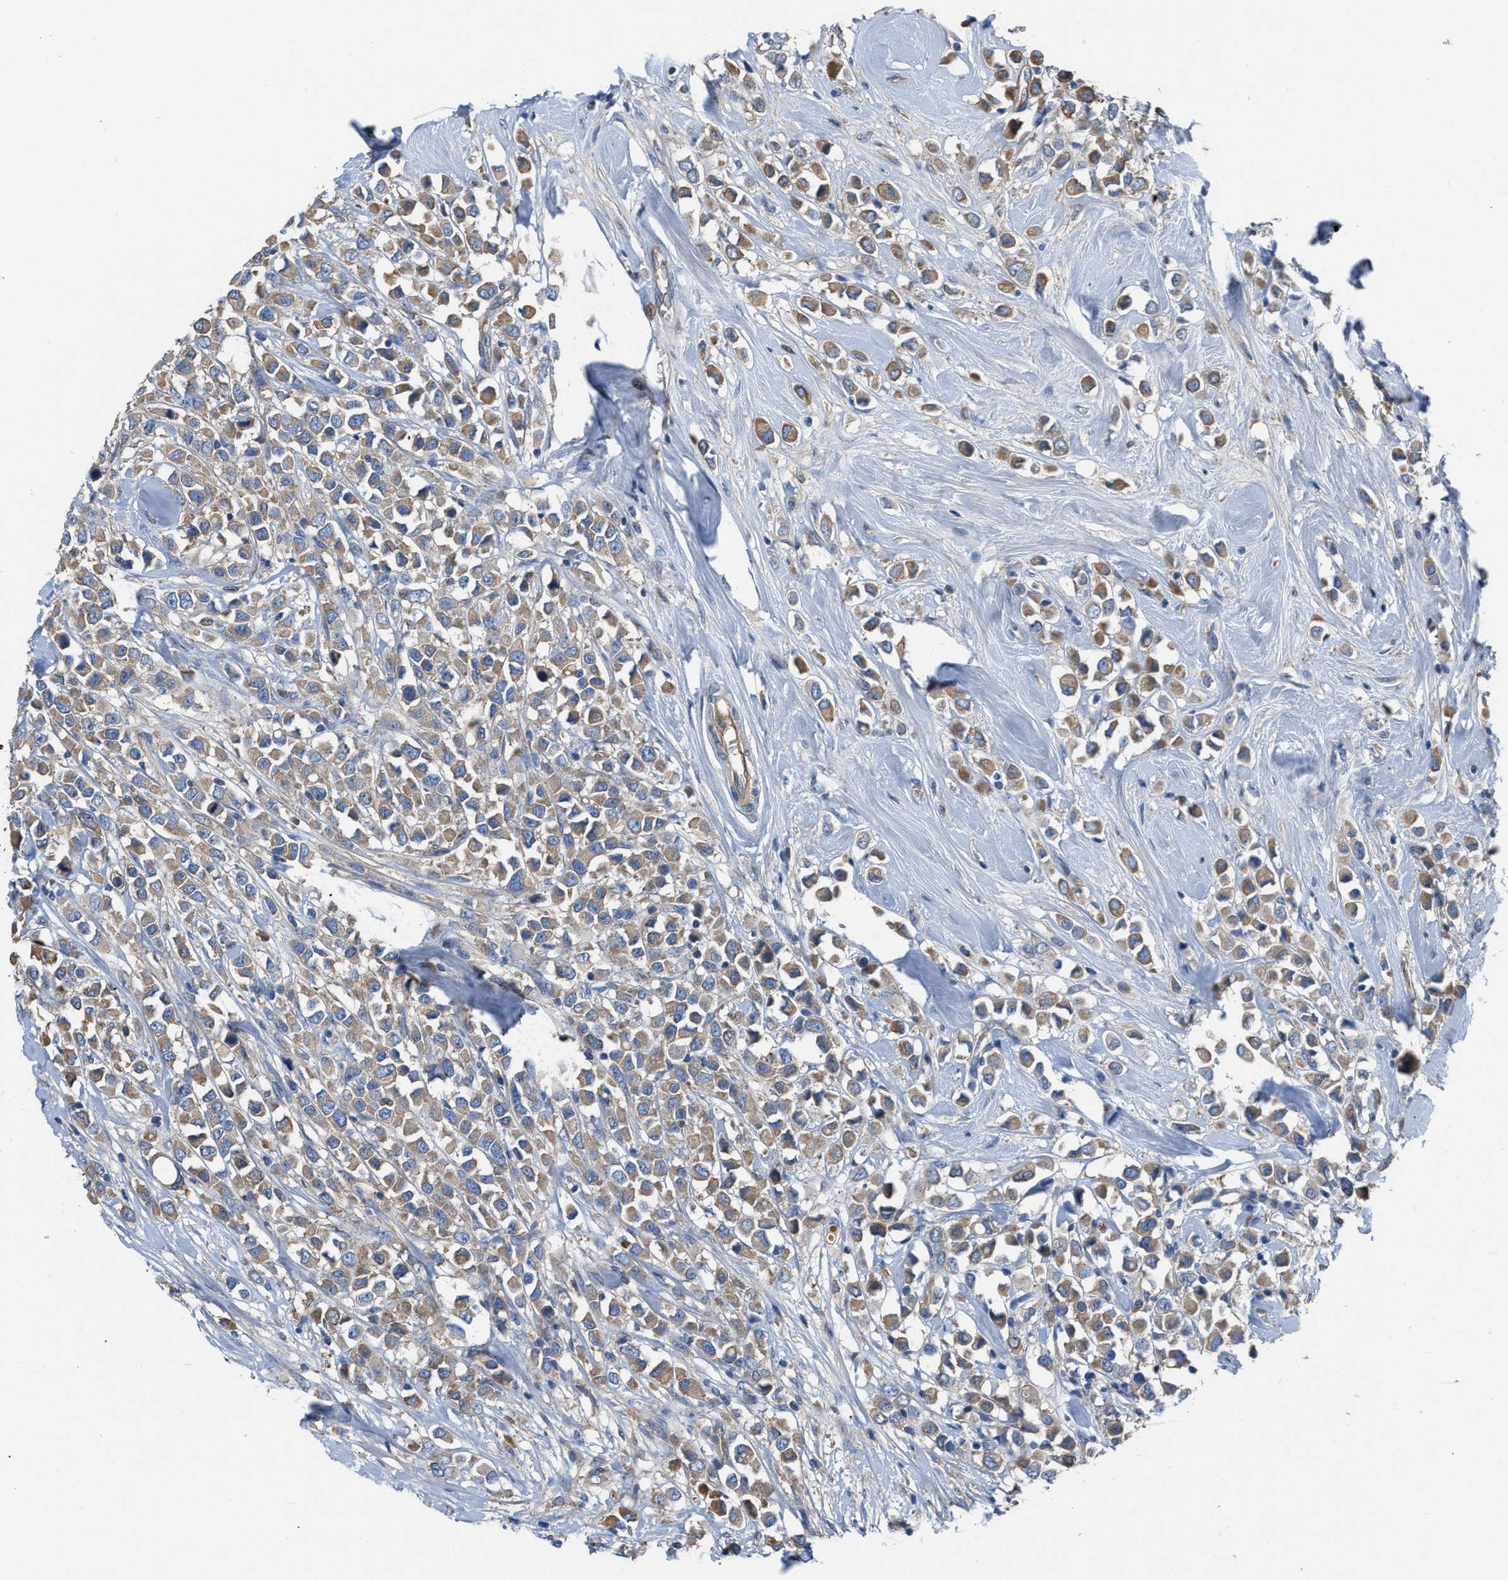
{"staining": {"intensity": "moderate", "quantity": "25%-75%", "location": "cytoplasmic/membranous"}, "tissue": "breast cancer", "cell_type": "Tumor cells", "image_type": "cancer", "snomed": [{"axis": "morphology", "description": "Duct carcinoma"}, {"axis": "topography", "description": "Breast"}], "caption": "Immunohistochemical staining of breast intraductal carcinoma reveals medium levels of moderate cytoplasmic/membranous staining in about 25%-75% of tumor cells.", "gene": "TRIOBP", "patient": {"sex": "female", "age": 61}}